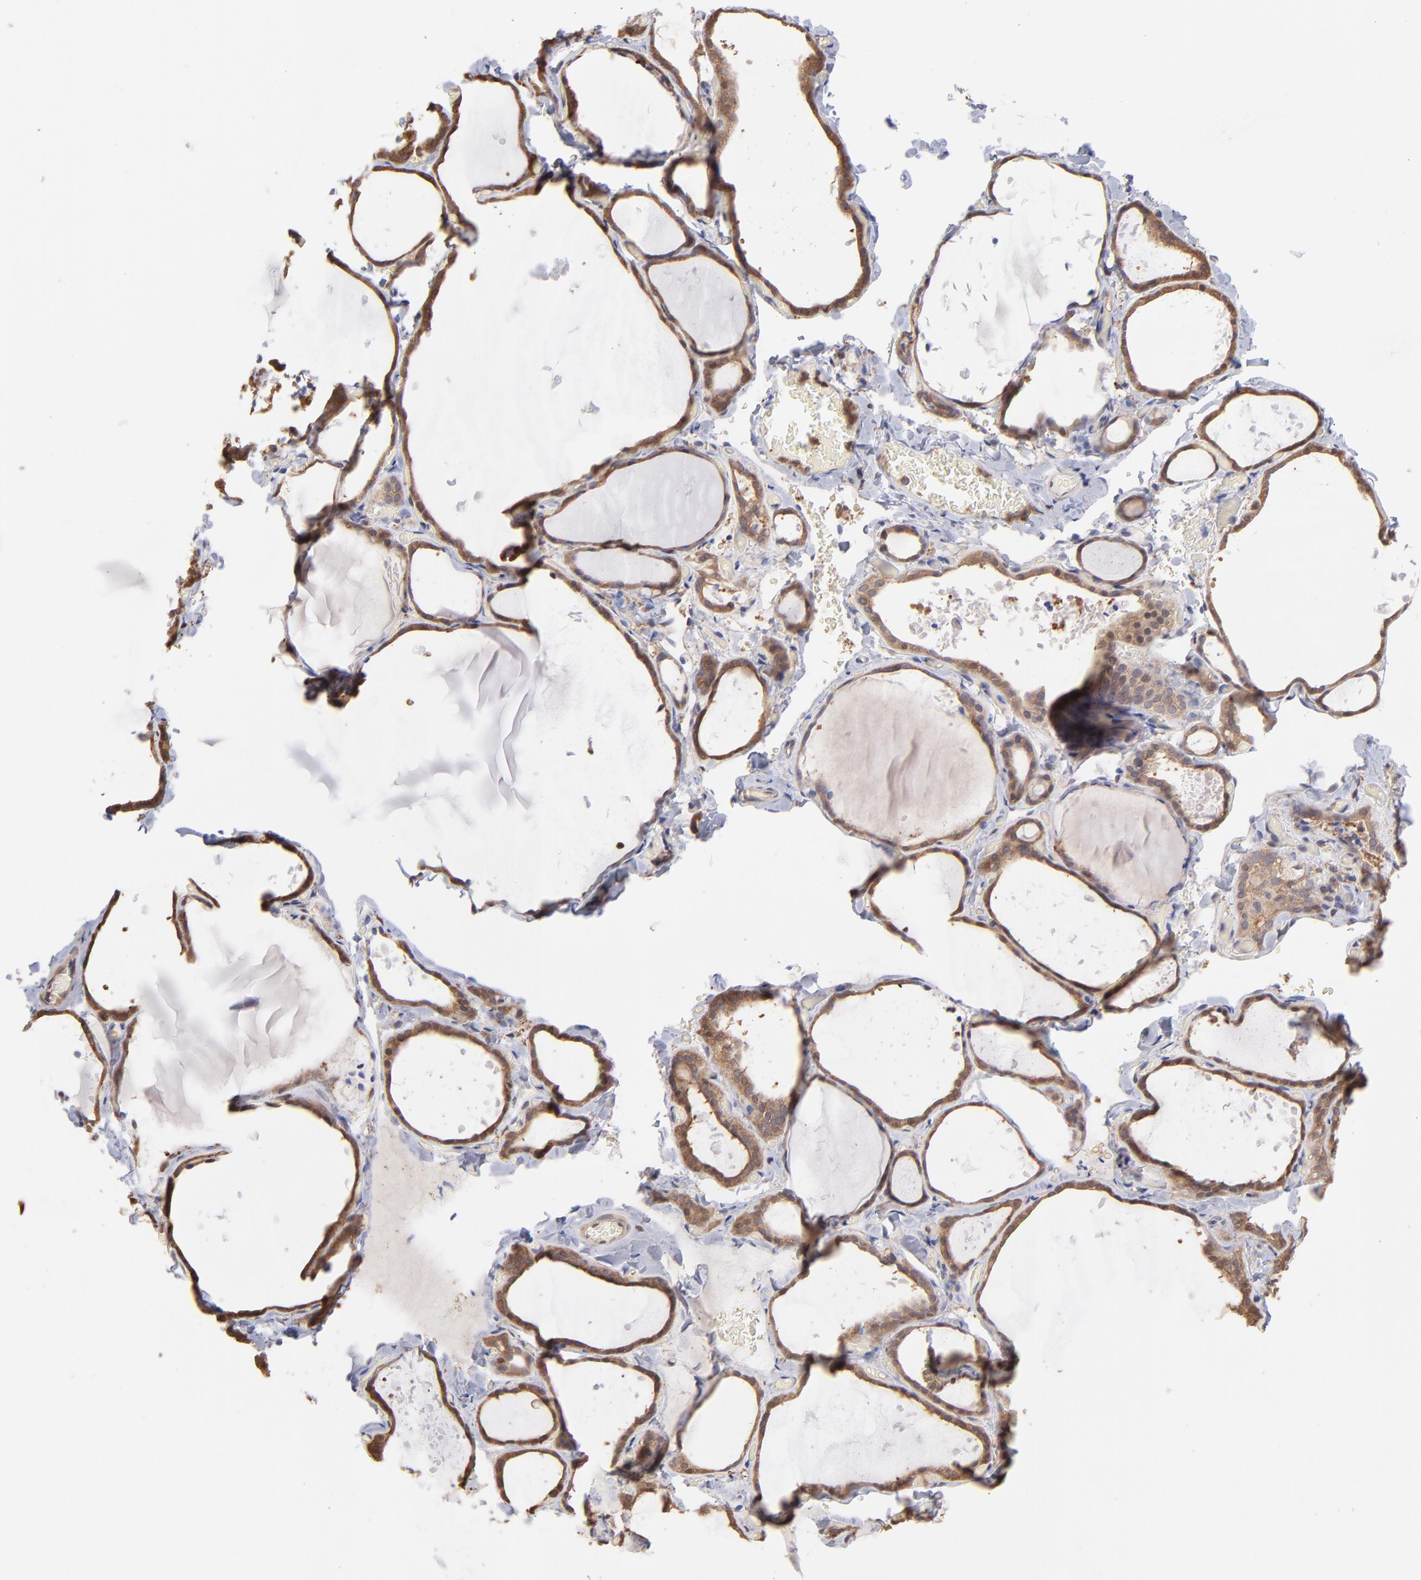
{"staining": {"intensity": "strong", "quantity": ">75%", "location": "cytoplasmic/membranous"}, "tissue": "thyroid gland", "cell_type": "Glandular cells", "image_type": "normal", "snomed": [{"axis": "morphology", "description": "Normal tissue, NOS"}, {"axis": "topography", "description": "Thyroid gland"}], "caption": "Thyroid gland stained for a protein shows strong cytoplasmic/membranous positivity in glandular cells. (IHC, brightfield microscopy, high magnification).", "gene": "MAP2K2", "patient": {"sex": "female", "age": 22}}